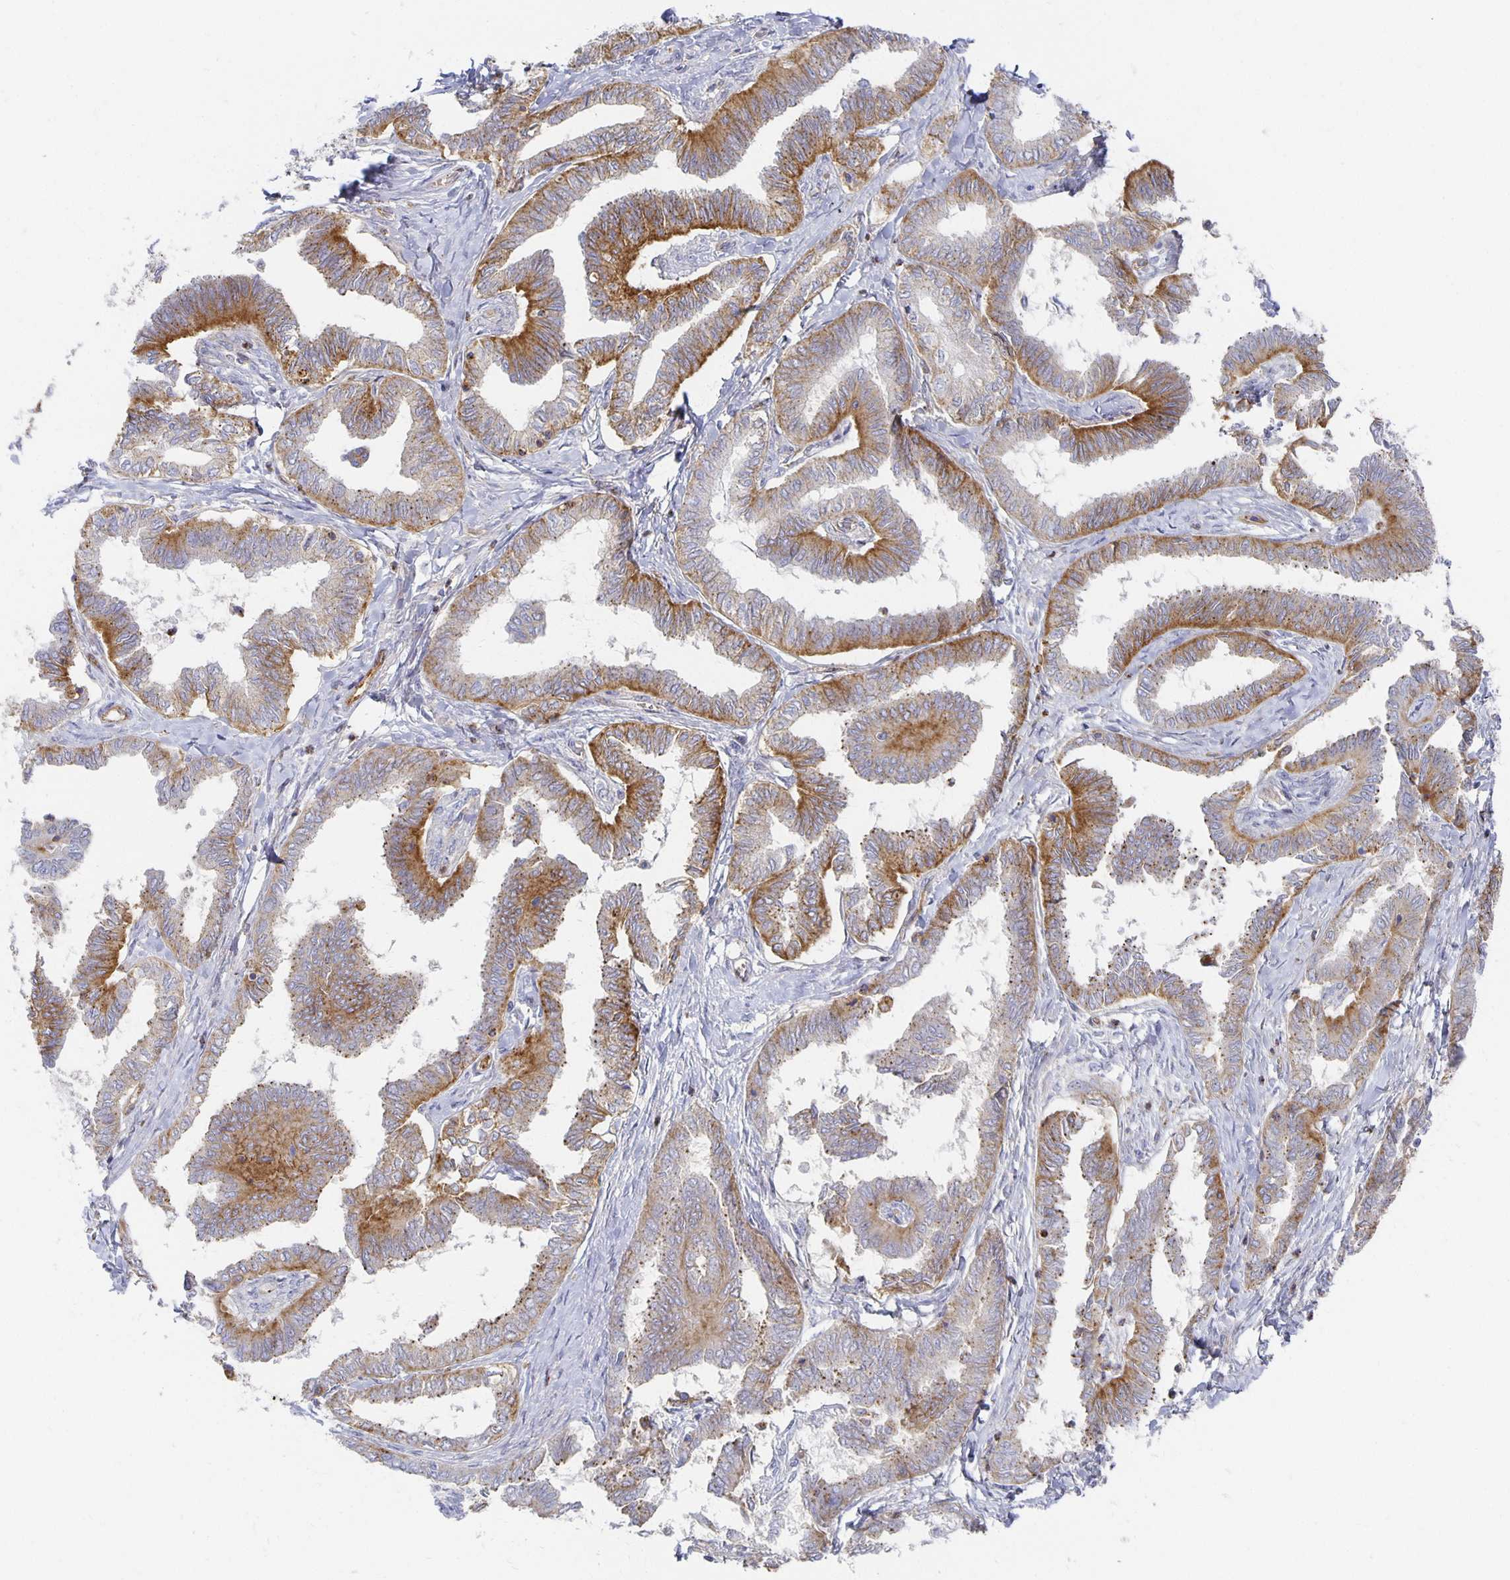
{"staining": {"intensity": "moderate", "quantity": "25%-75%", "location": "cytoplasmic/membranous"}, "tissue": "ovarian cancer", "cell_type": "Tumor cells", "image_type": "cancer", "snomed": [{"axis": "morphology", "description": "Carcinoma, endometroid"}, {"axis": "topography", "description": "Ovary"}], "caption": "Immunohistochemistry of ovarian cancer demonstrates medium levels of moderate cytoplasmic/membranous staining in about 25%-75% of tumor cells.", "gene": "TAAR1", "patient": {"sex": "female", "age": 70}}